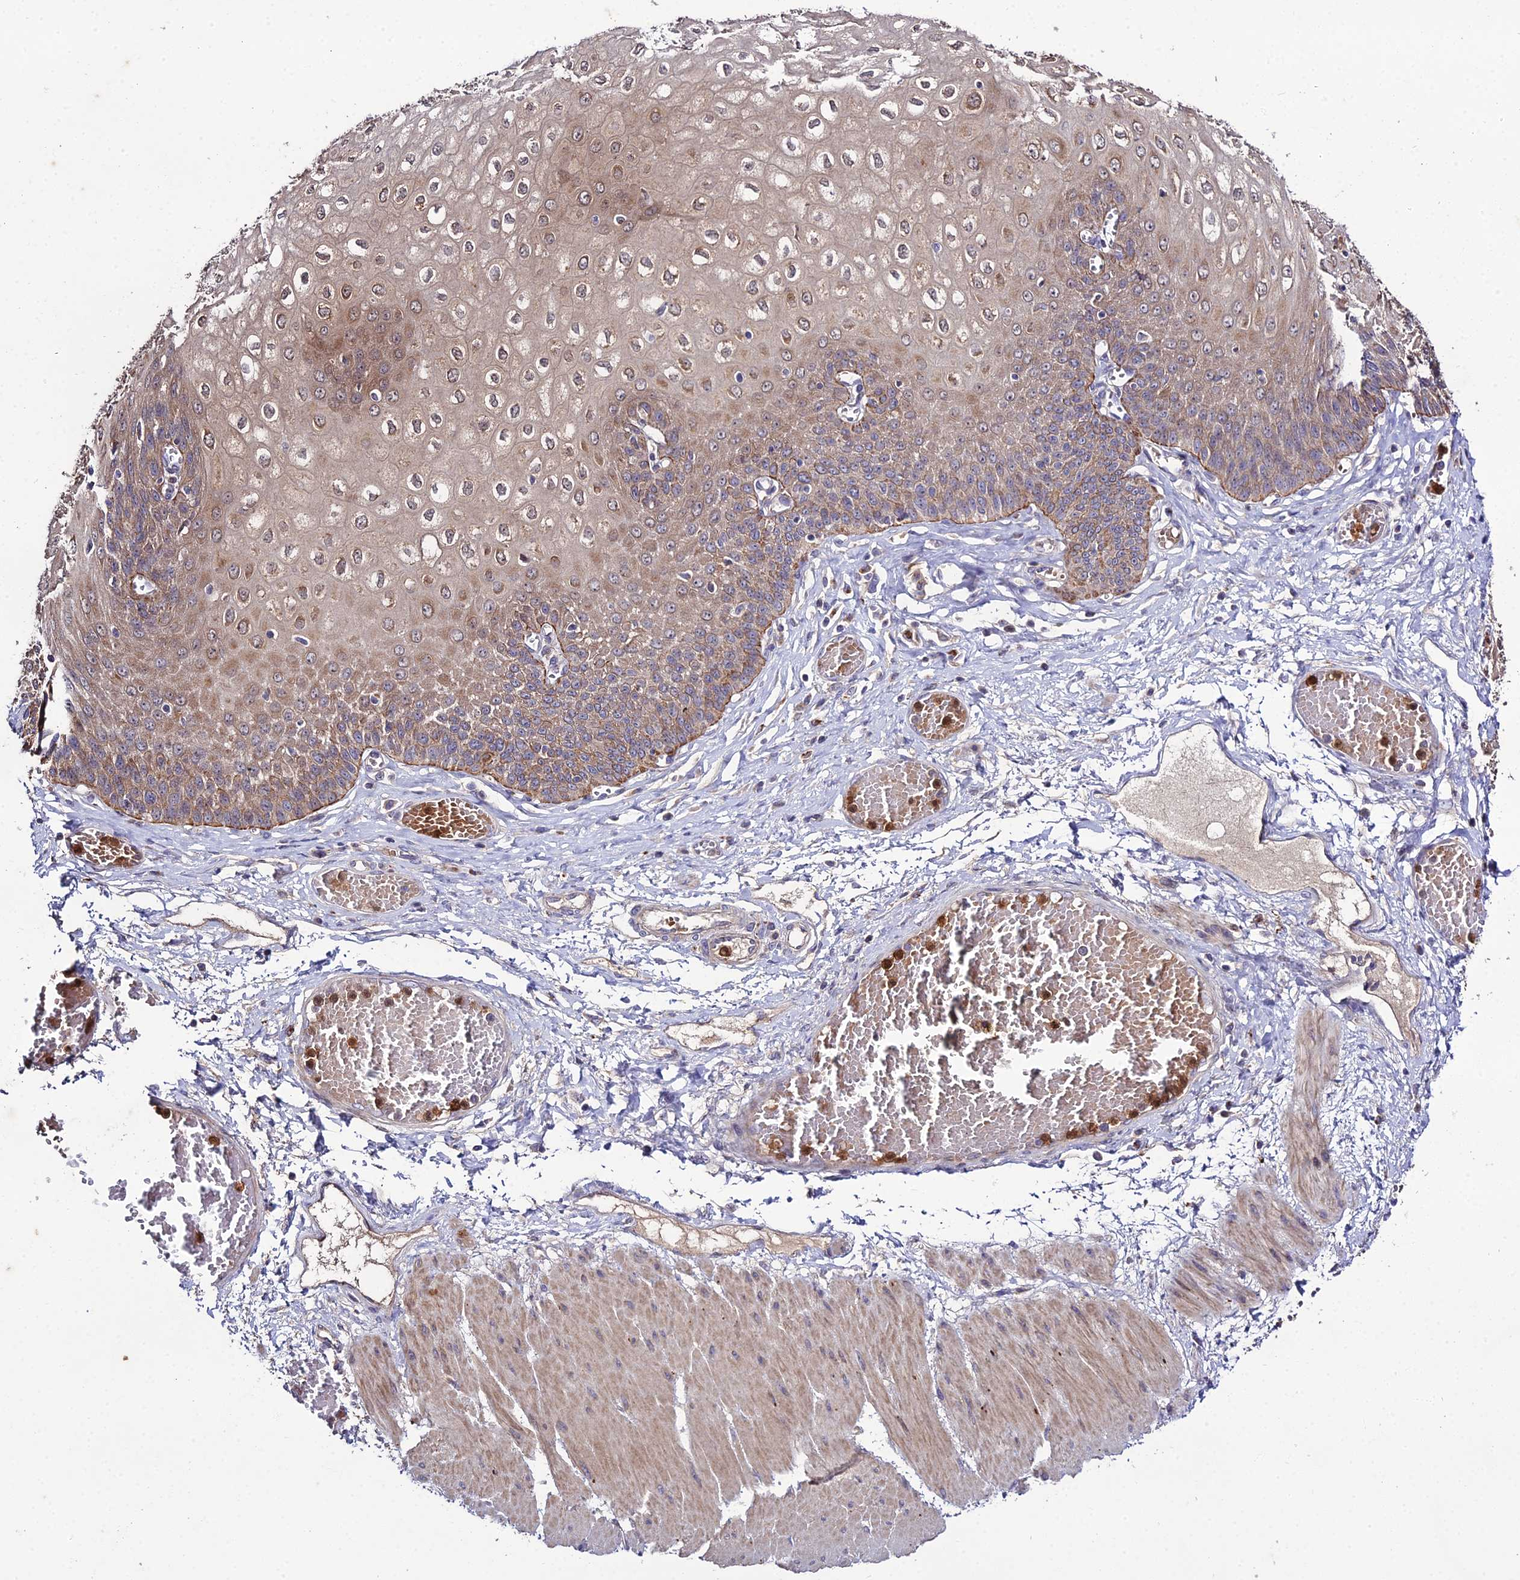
{"staining": {"intensity": "strong", "quantity": "25%-75%", "location": "cytoplasmic/membranous"}, "tissue": "esophagus", "cell_type": "Squamous epithelial cells", "image_type": "normal", "snomed": [{"axis": "morphology", "description": "Normal tissue, NOS"}, {"axis": "topography", "description": "Esophagus"}], "caption": "Immunohistochemistry (IHC) (DAB) staining of normal human esophagus displays strong cytoplasmic/membranous protein positivity in about 25%-75% of squamous epithelial cells.", "gene": "EID2", "patient": {"sex": "male", "age": 60}}